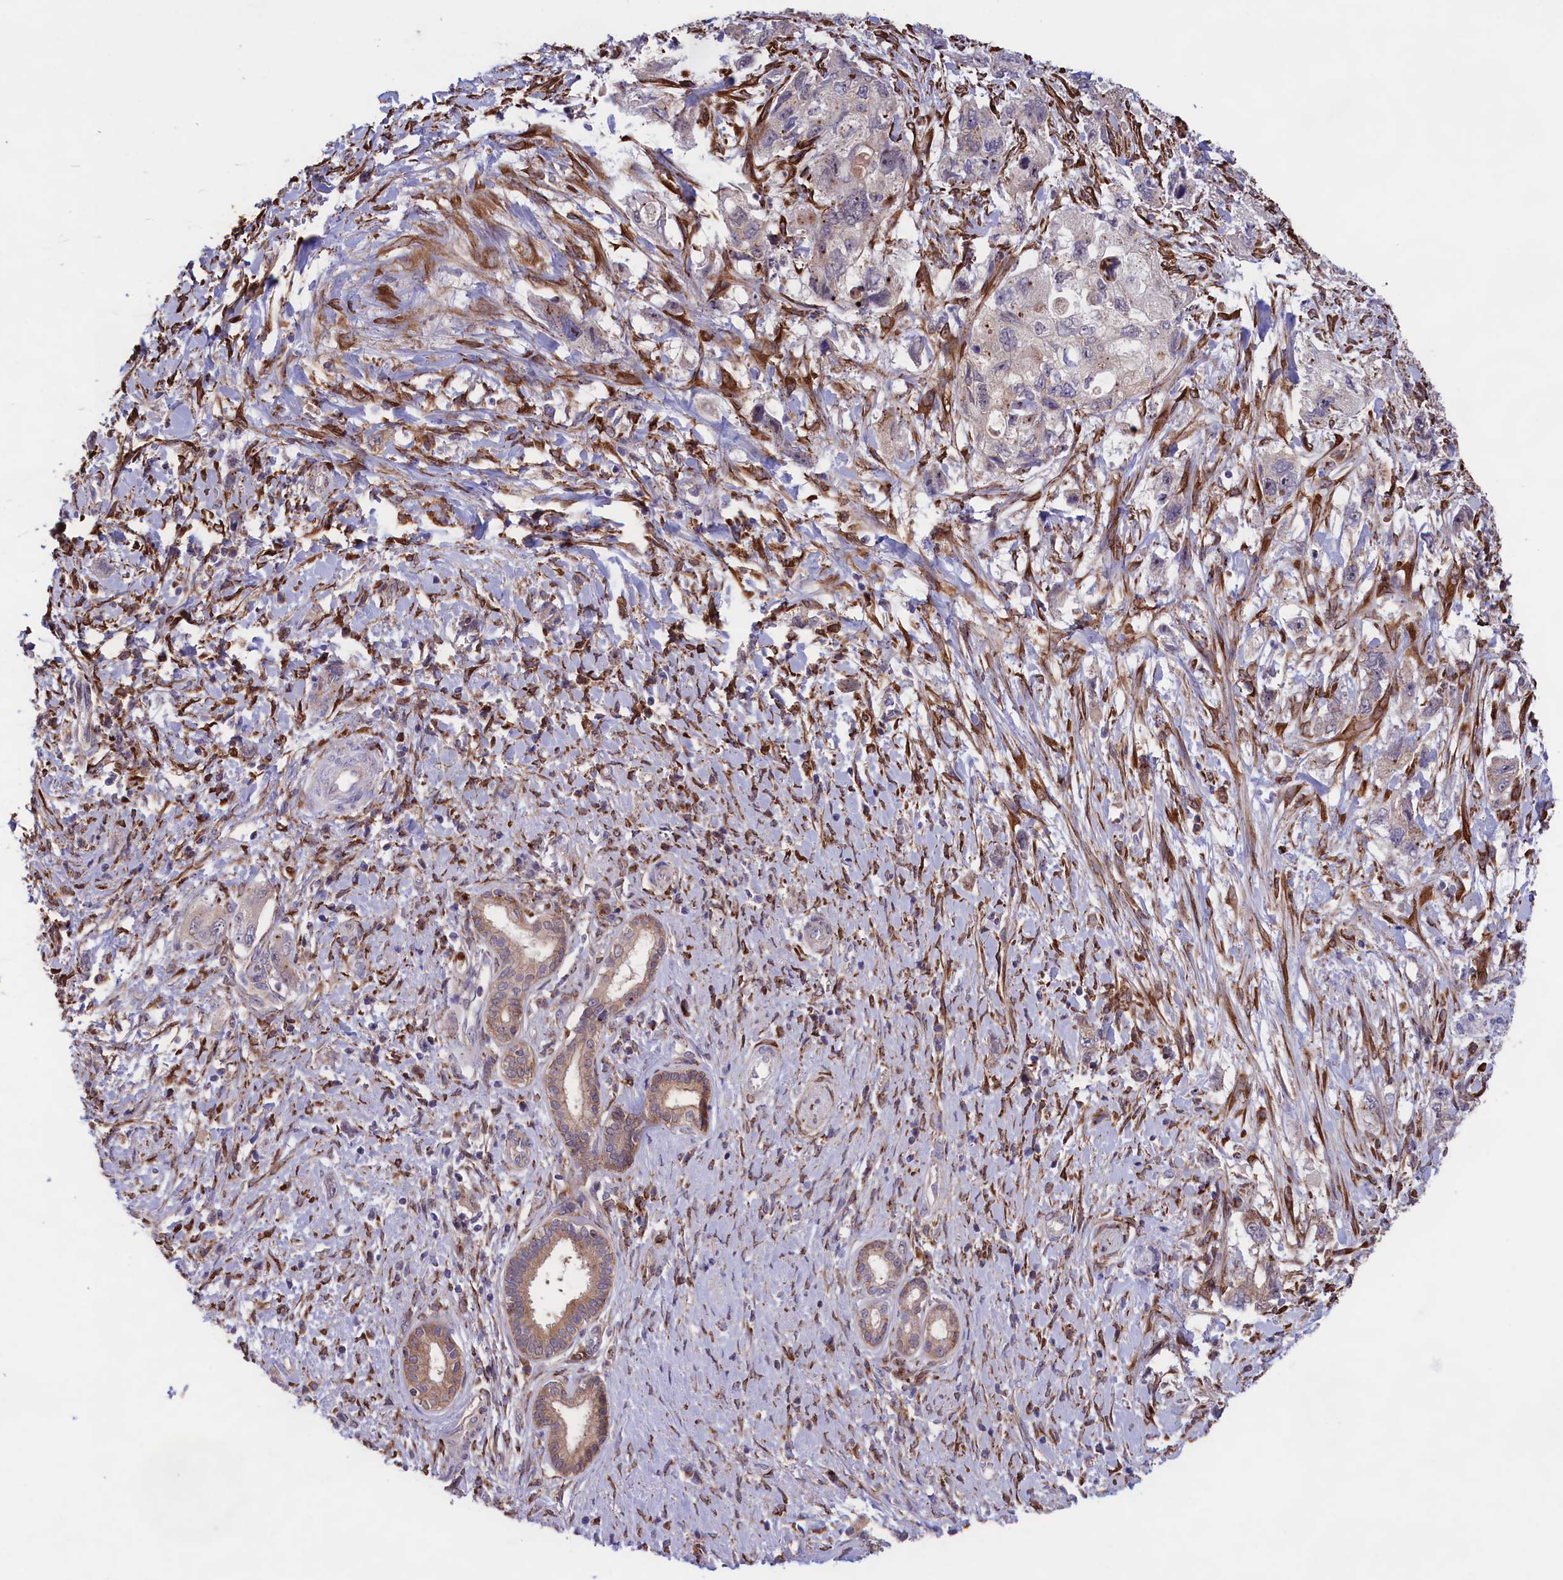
{"staining": {"intensity": "negative", "quantity": "none", "location": "none"}, "tissue": "pancreatic cancer", "cell_type": "Tumor cells", "image_type": "cancer", "snomed": [{"axis": "morphology", "description": "Adenocarcinoma, NOS"}, {"axis": "topography", "description": "Pancreas"}], "caption": "This is a histopathology image of IHC staining of pancreatic adenocarcinoma, which shows no positivity in tumor cells.", "gene": "MAN2B1", "patient": {"sex": "female", "age": 73}}